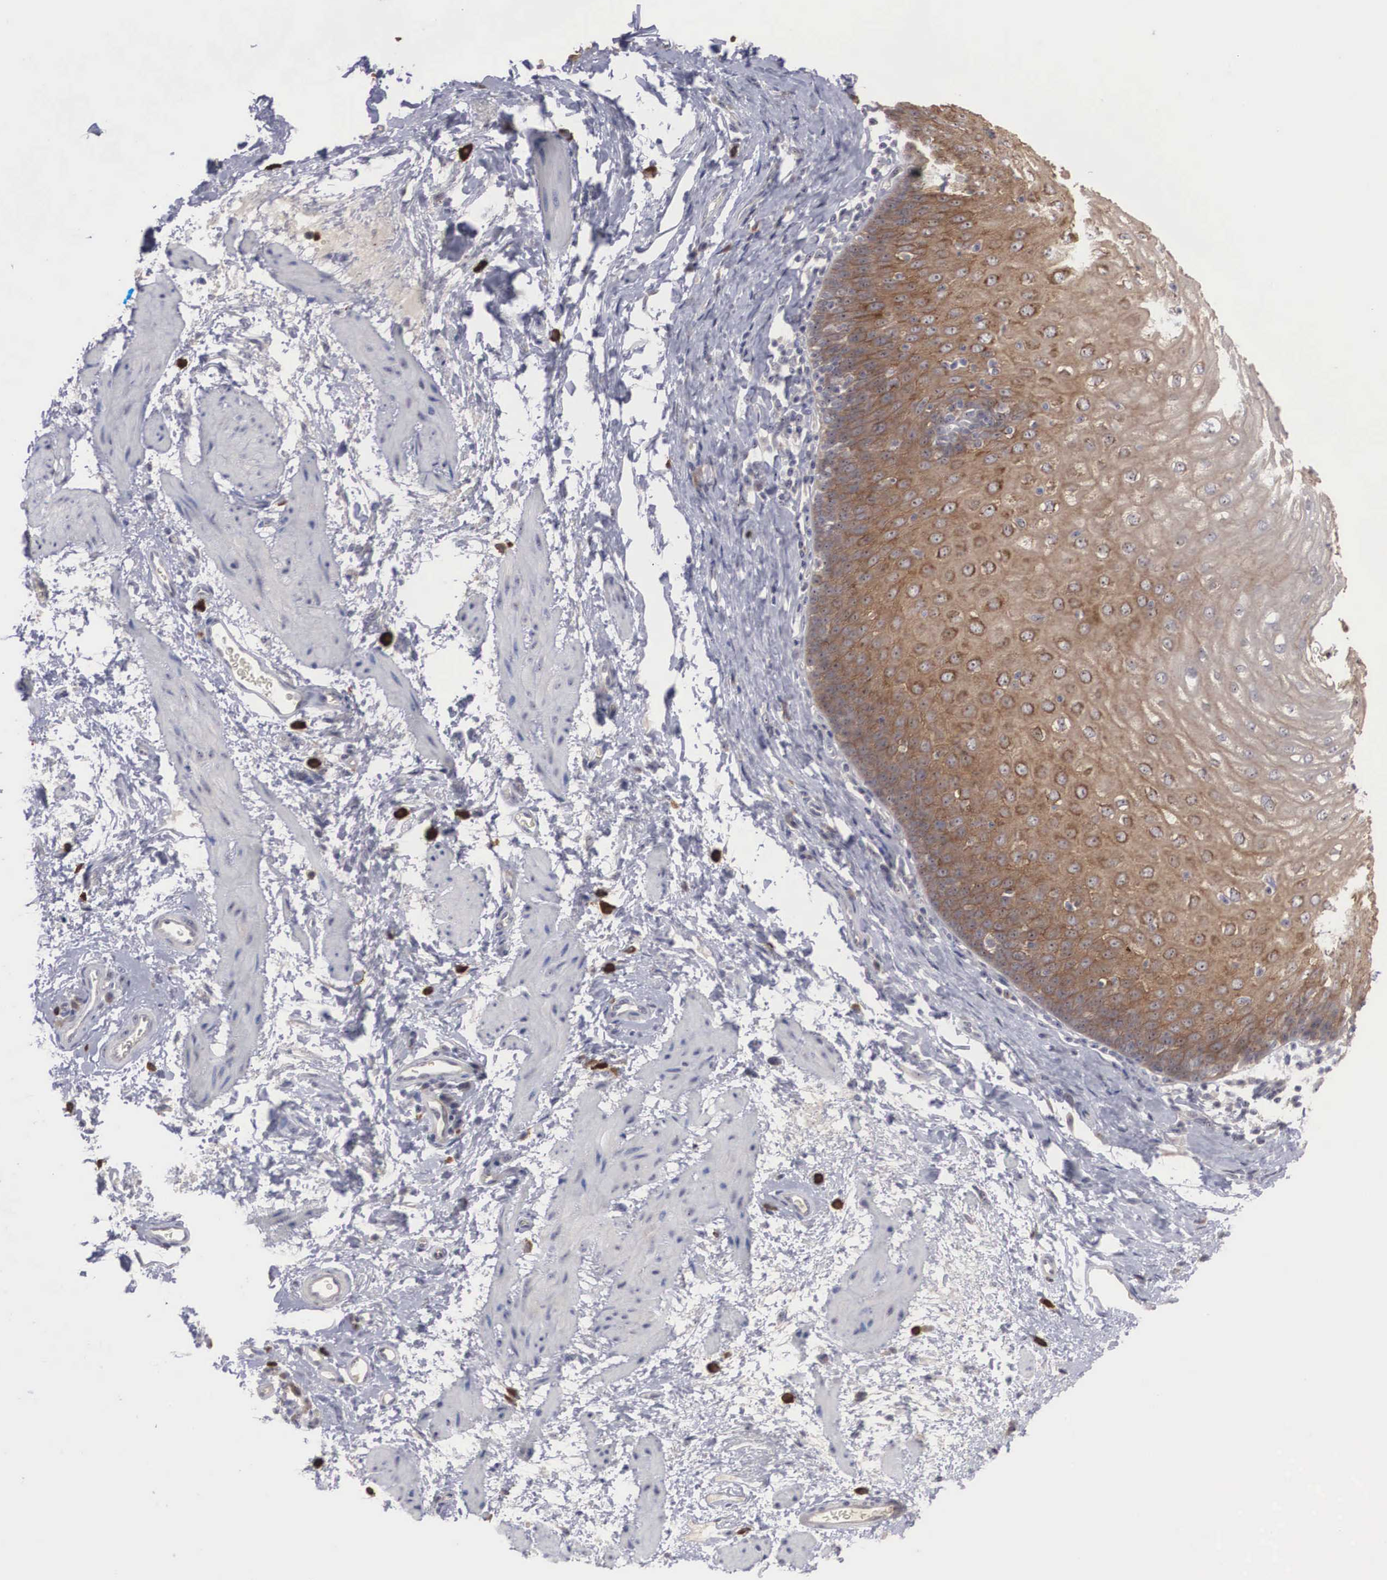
{"staining": {"intensity": "moderate", "quantity": ">75%", "location": "cytoplasmic/membranous"}, "tissue": "esophagus", "cell_type": "Squamous epithelial cells", "image_type": "normal", "snomed": [{"axis": "morphology", "description": "Normal tissue, NOS"}, {"axis": "topography", "description": "Esophagus"}], "caption": "This photomicrograph exhibits IHC staining of normal esophagus, with medium moderate cytoplasmic/membranous staining in about >75% of squamous epithelial cells.", "gene": "AMN", "patient": {"sex": "female", "age": 61}}